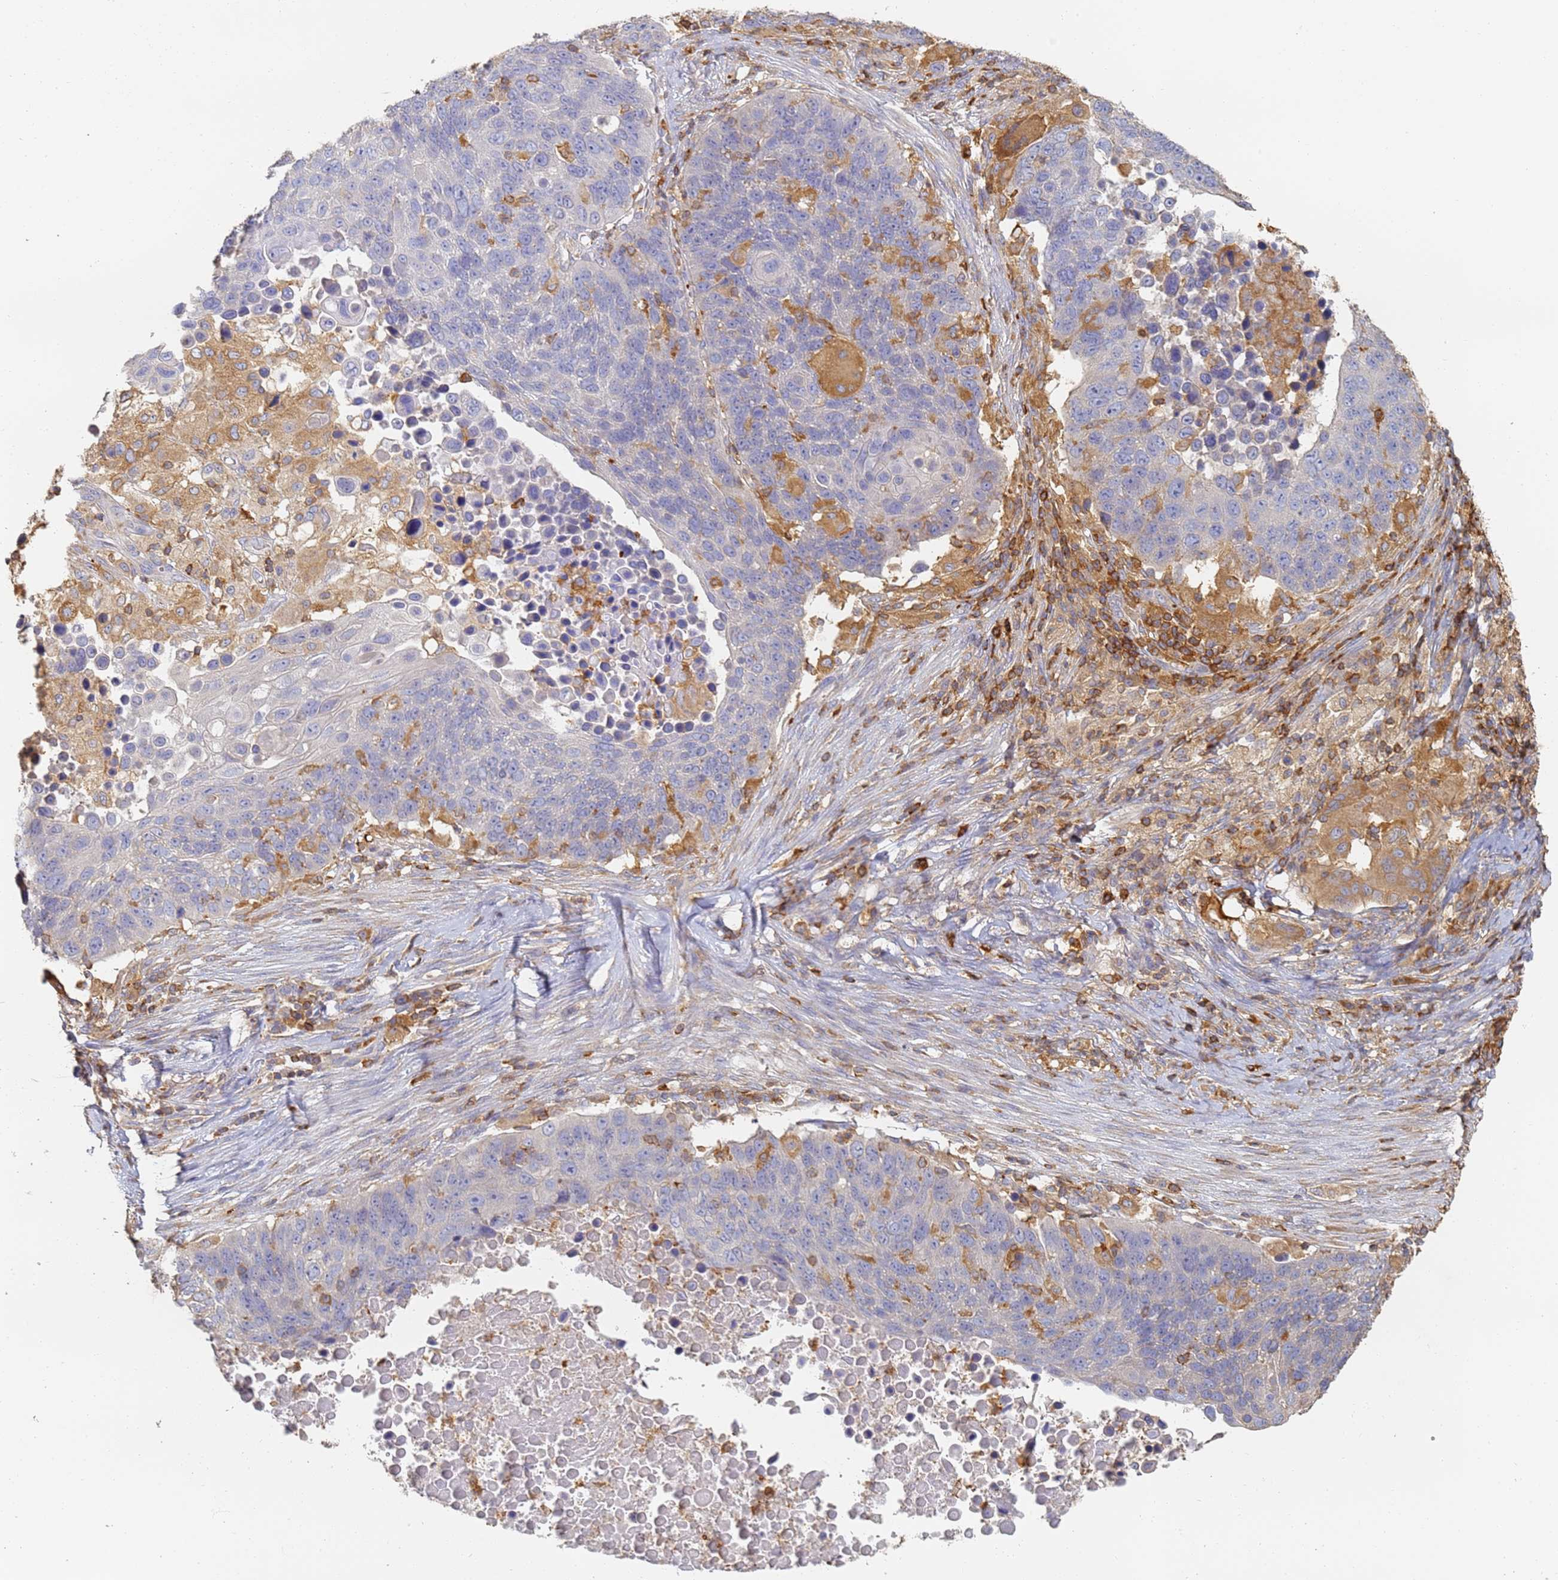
{"staining": {"intensity": "negative", "quantity": "none", "location": "none"}, "tissue": "lung cancer", "cell_type": "Tumor cells", "image_type": "cancer", "snomed": [{"axis": "morphology", "description": "Normal tissue, NOS"}, {"axis": "morphology", "description": "Squamous cell carcinoma, NOS"}, {"axis": "topography", "description": "Lymph node"}, {"axis": "topography", "description": "Lung"}], "caption": "Immunohistochemistry (IHC) micrograph of neoplastic tissue: human squamous cell carcinoma (lung) stained with DAB (3,3'-diaminobenzidine) displays no significant protein expression in tumor cells. Brightfield microscopy of immunohistochemistry stained with DAB (brown) and hematoxylin (blue), captured at high magnification.", "gene": "BIN2", "patient": {"sex": "male", "age": 66}}